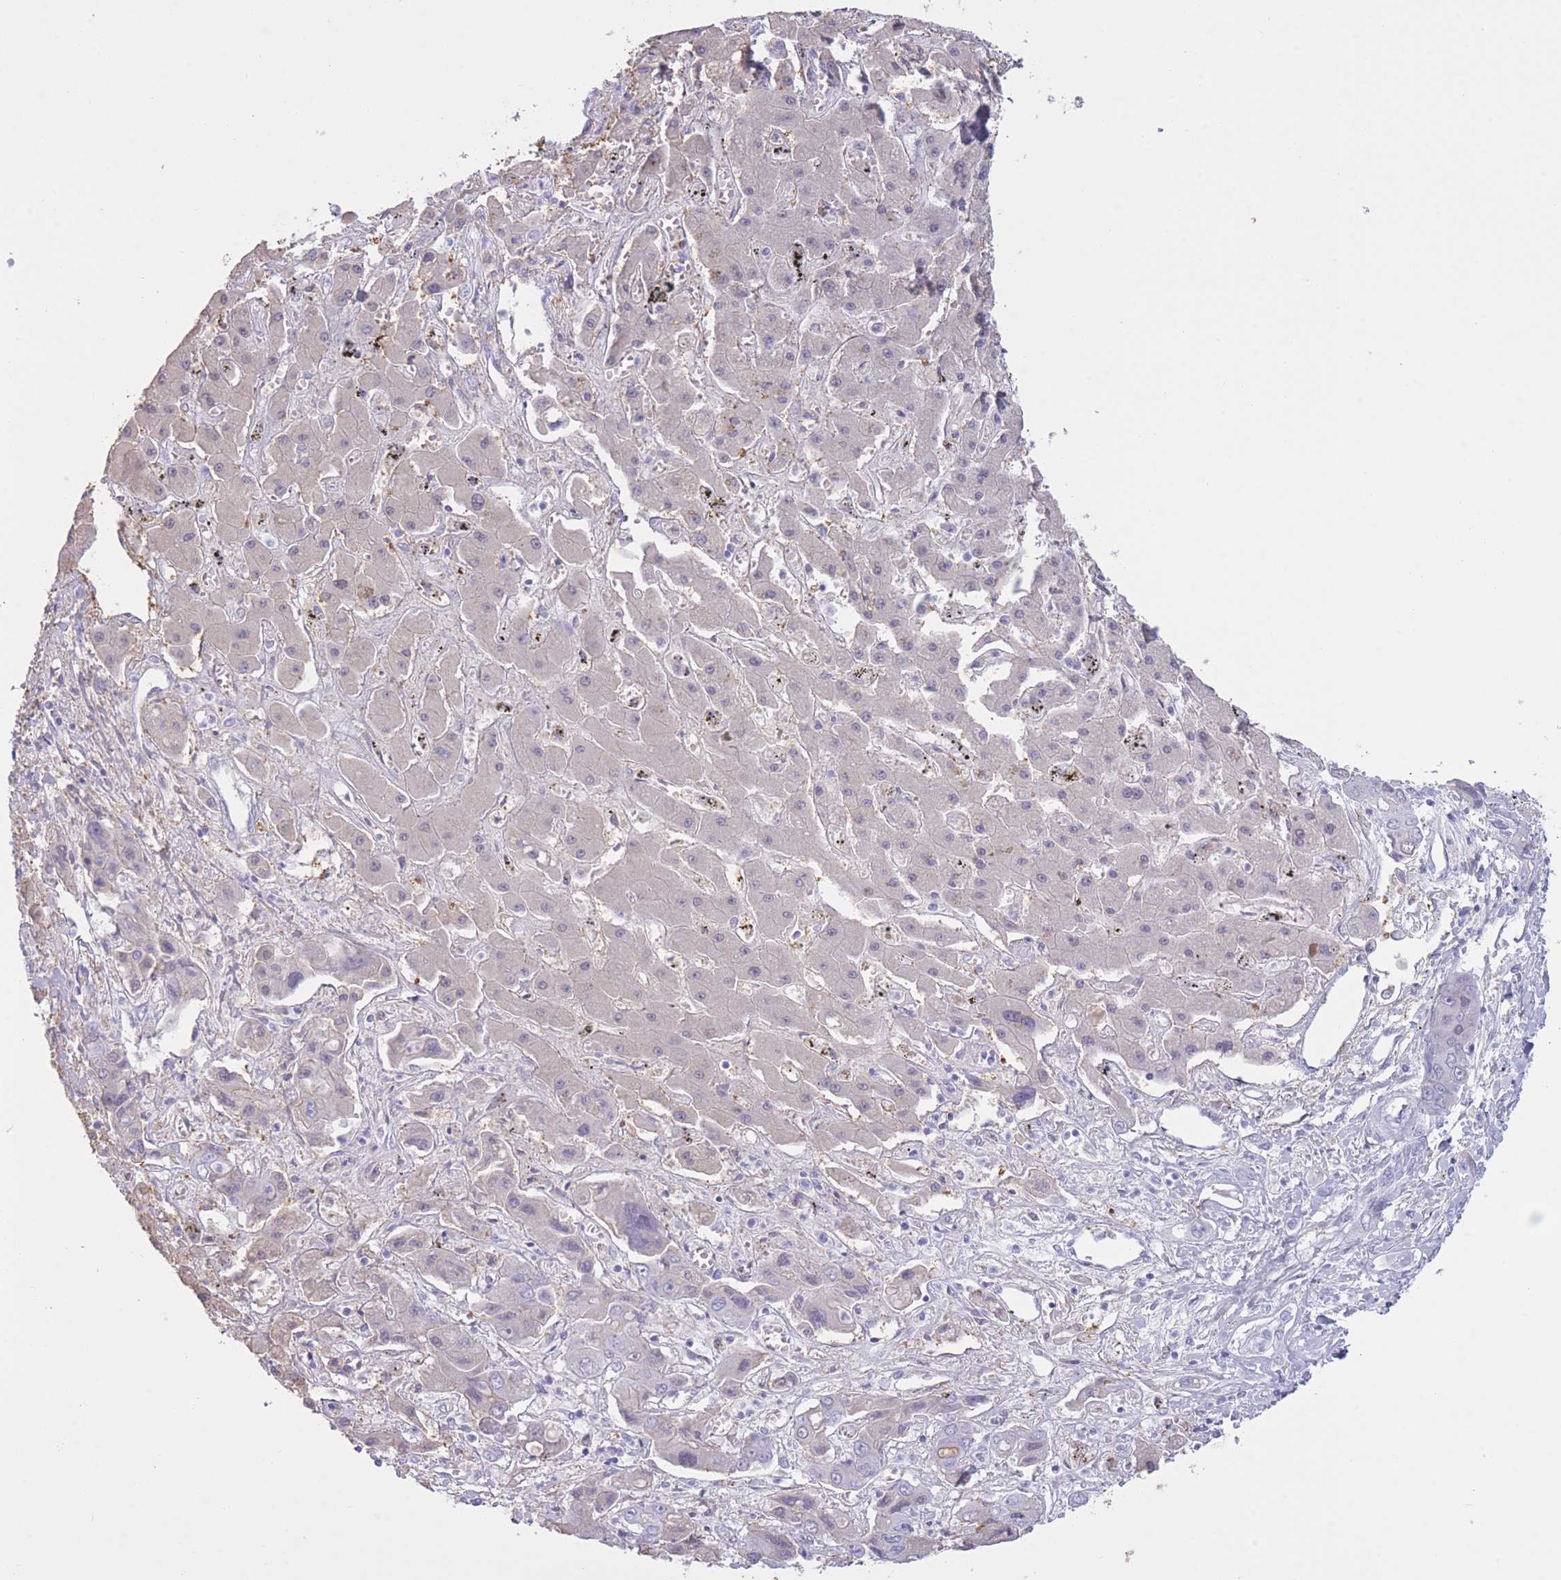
{"staining": {"intensity": "negative", "quantity": "none", "location": "none"}, "tissue": "liver cancer", "cell_type": "Tumor cells", "image_type": "cancer", "snomed": [{"axis": "morphology", "description": "Cholangiocarcinoma"}, {"axis": "topography", "description": "Liver"}], "caption": "High magnification brightfield microscopy of liver cancer (cholangiocarcinoma) stained with DAB (3,3'-diaminobenzidine) (brown) and counterstained with hematoxylin (blue): tumor cells show no significant staining.", "gene": "AP3S2", "patient": {"sex": "male", "age": 67}}